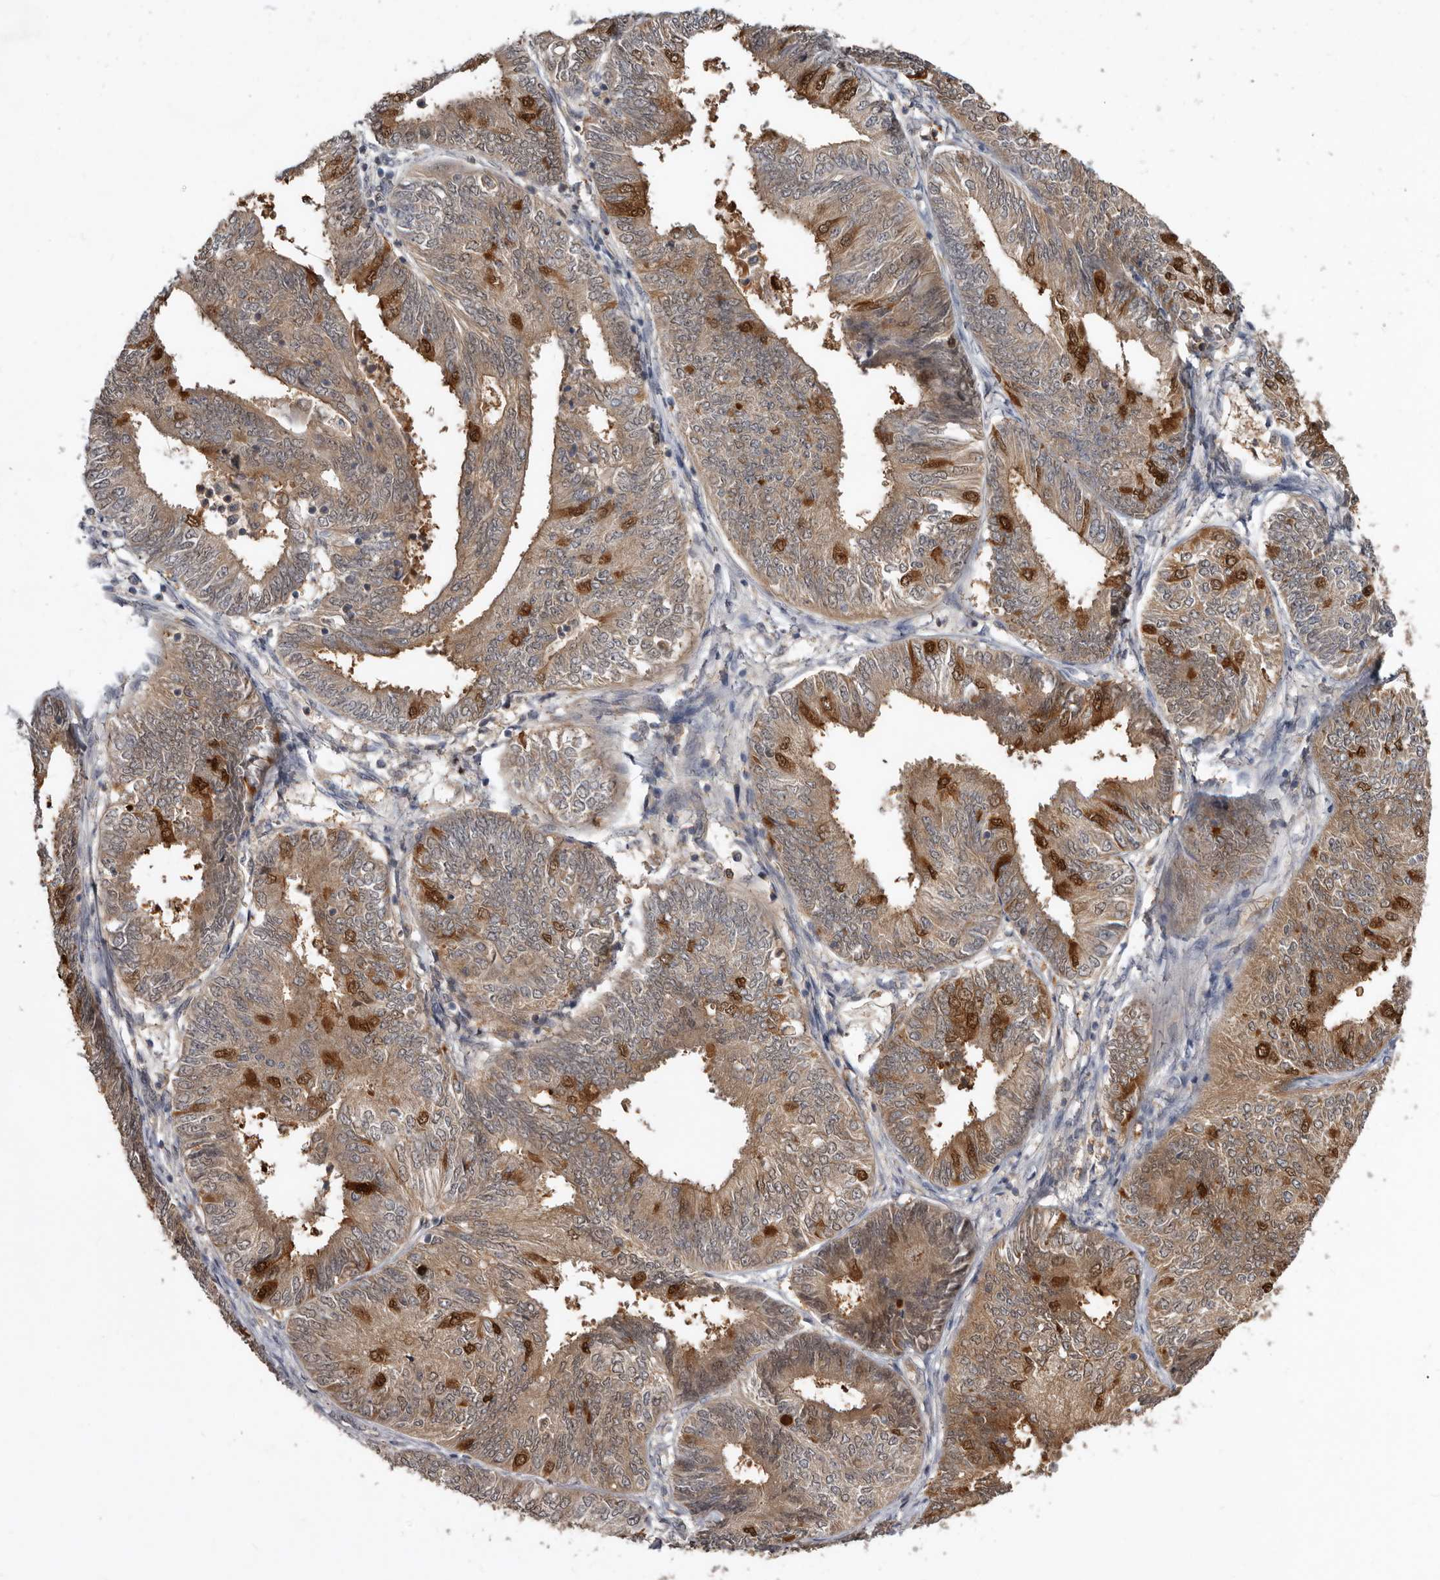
{"staining": {"intensity": "moderate", "quantity": ">75%", "location": "cytoplasmic/membranous"}, "tissue": "endometrial cancer", "cell_type": "Tumor cells", "image_type": "cancer", "snomed": [{"axis": "morphology", "description": "Adenocarcinoma, NOS"}, {"axis": "topography", "description": "Endometrium"}], "caption": "Immunohistochemical staining of human adenocarcinoma (endometrial) shows moderate cytoplasmic/membranous protein expression in about >75% of tumor cells.", "gene": "RBKS", "patient": {"sex": "female", "age": 58}}